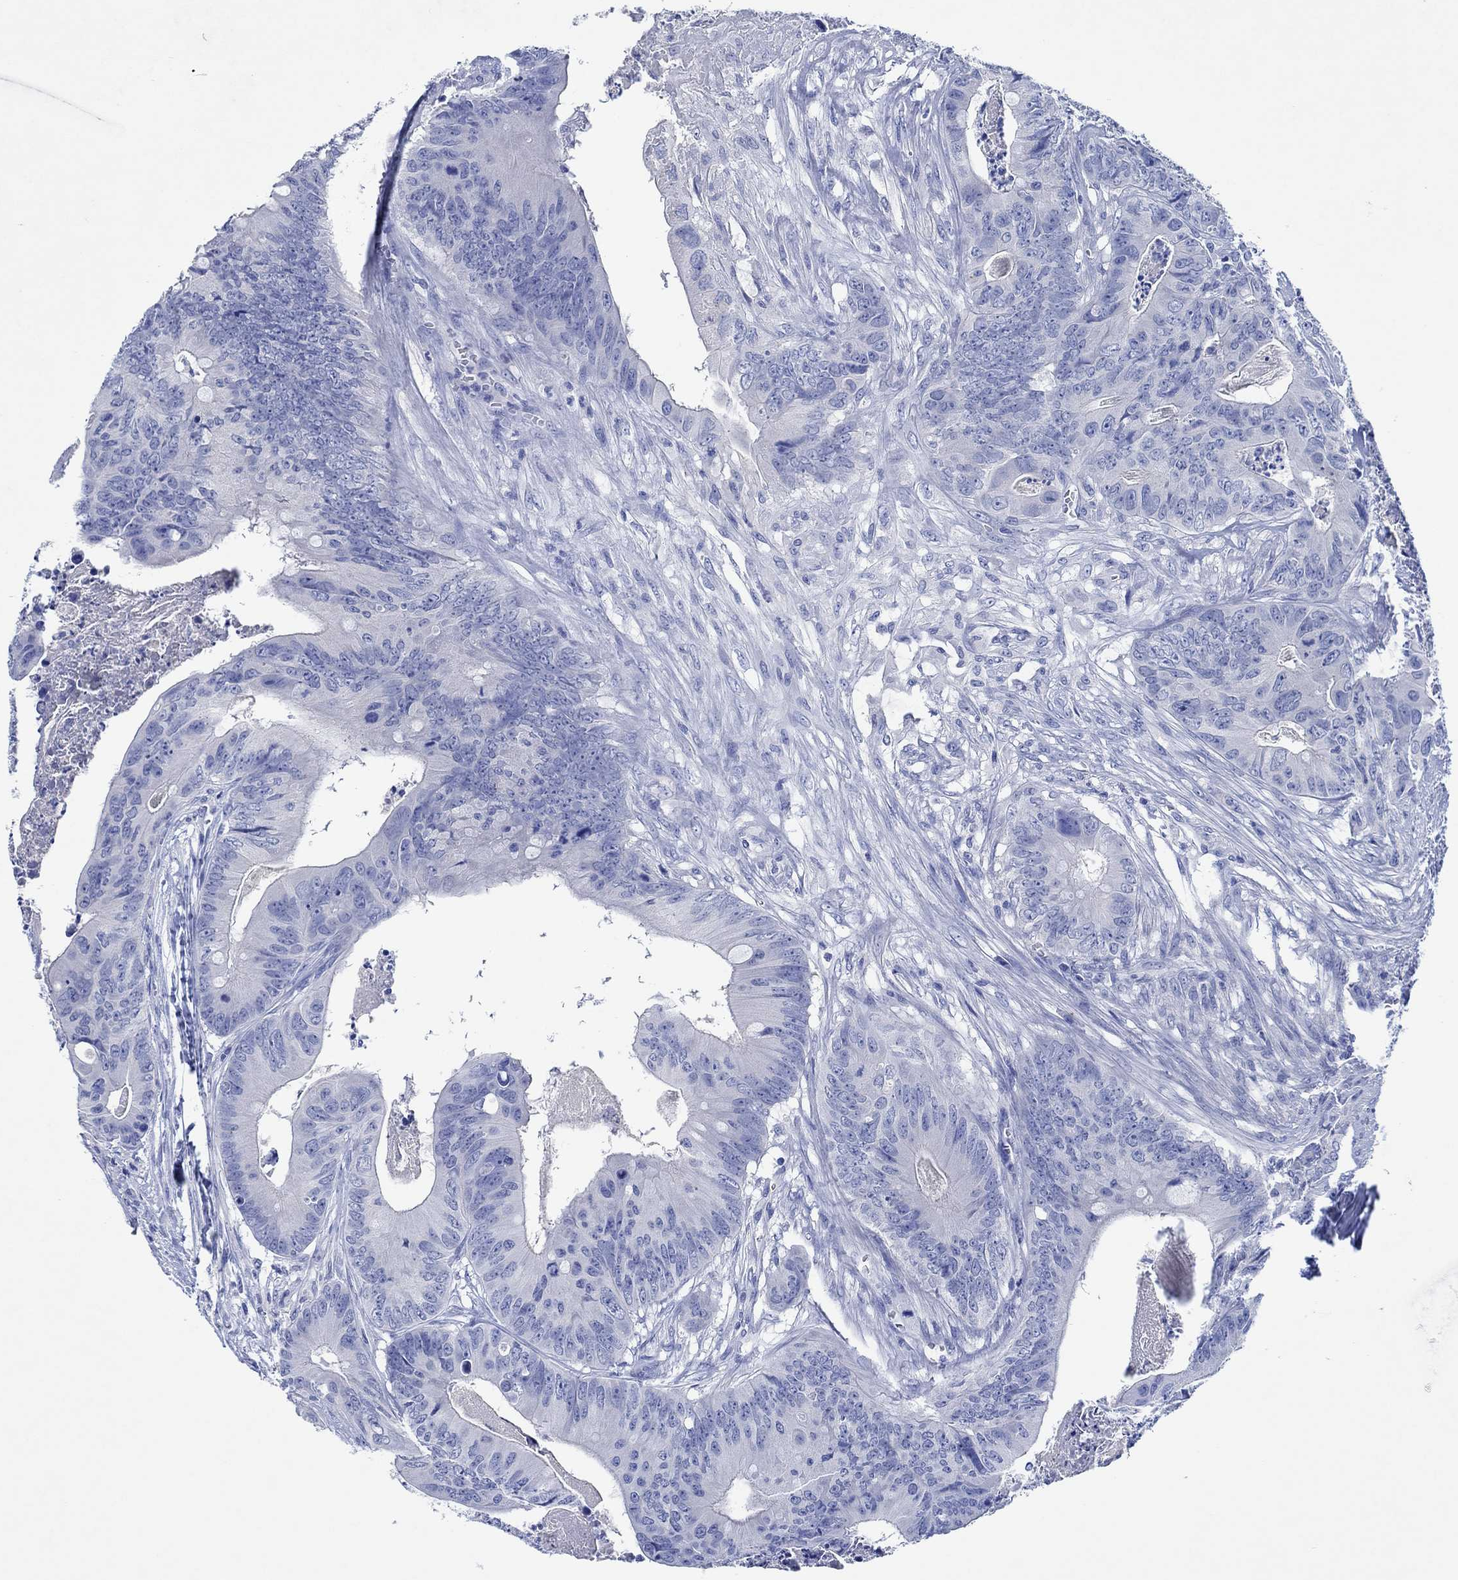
{"staining": {"intensity": "negative", "quantity": "none", "location": "none"}, "tissue": "colorectal cancer", "cell_type": "Tumor cells", "image_type": "cancer", "snomed": [{"axis": "morphology", "description": "Adenocarcinoma, NOS"}, {"axis": "topography", "description": "Colon"}], "caption": "Immunohistochemical staining of human colorectal adenocarcinoma demonstrates no significant staining in tumor cells.", "gene": "CPNE6", "patient": {"sex": "male", "age": 84}}